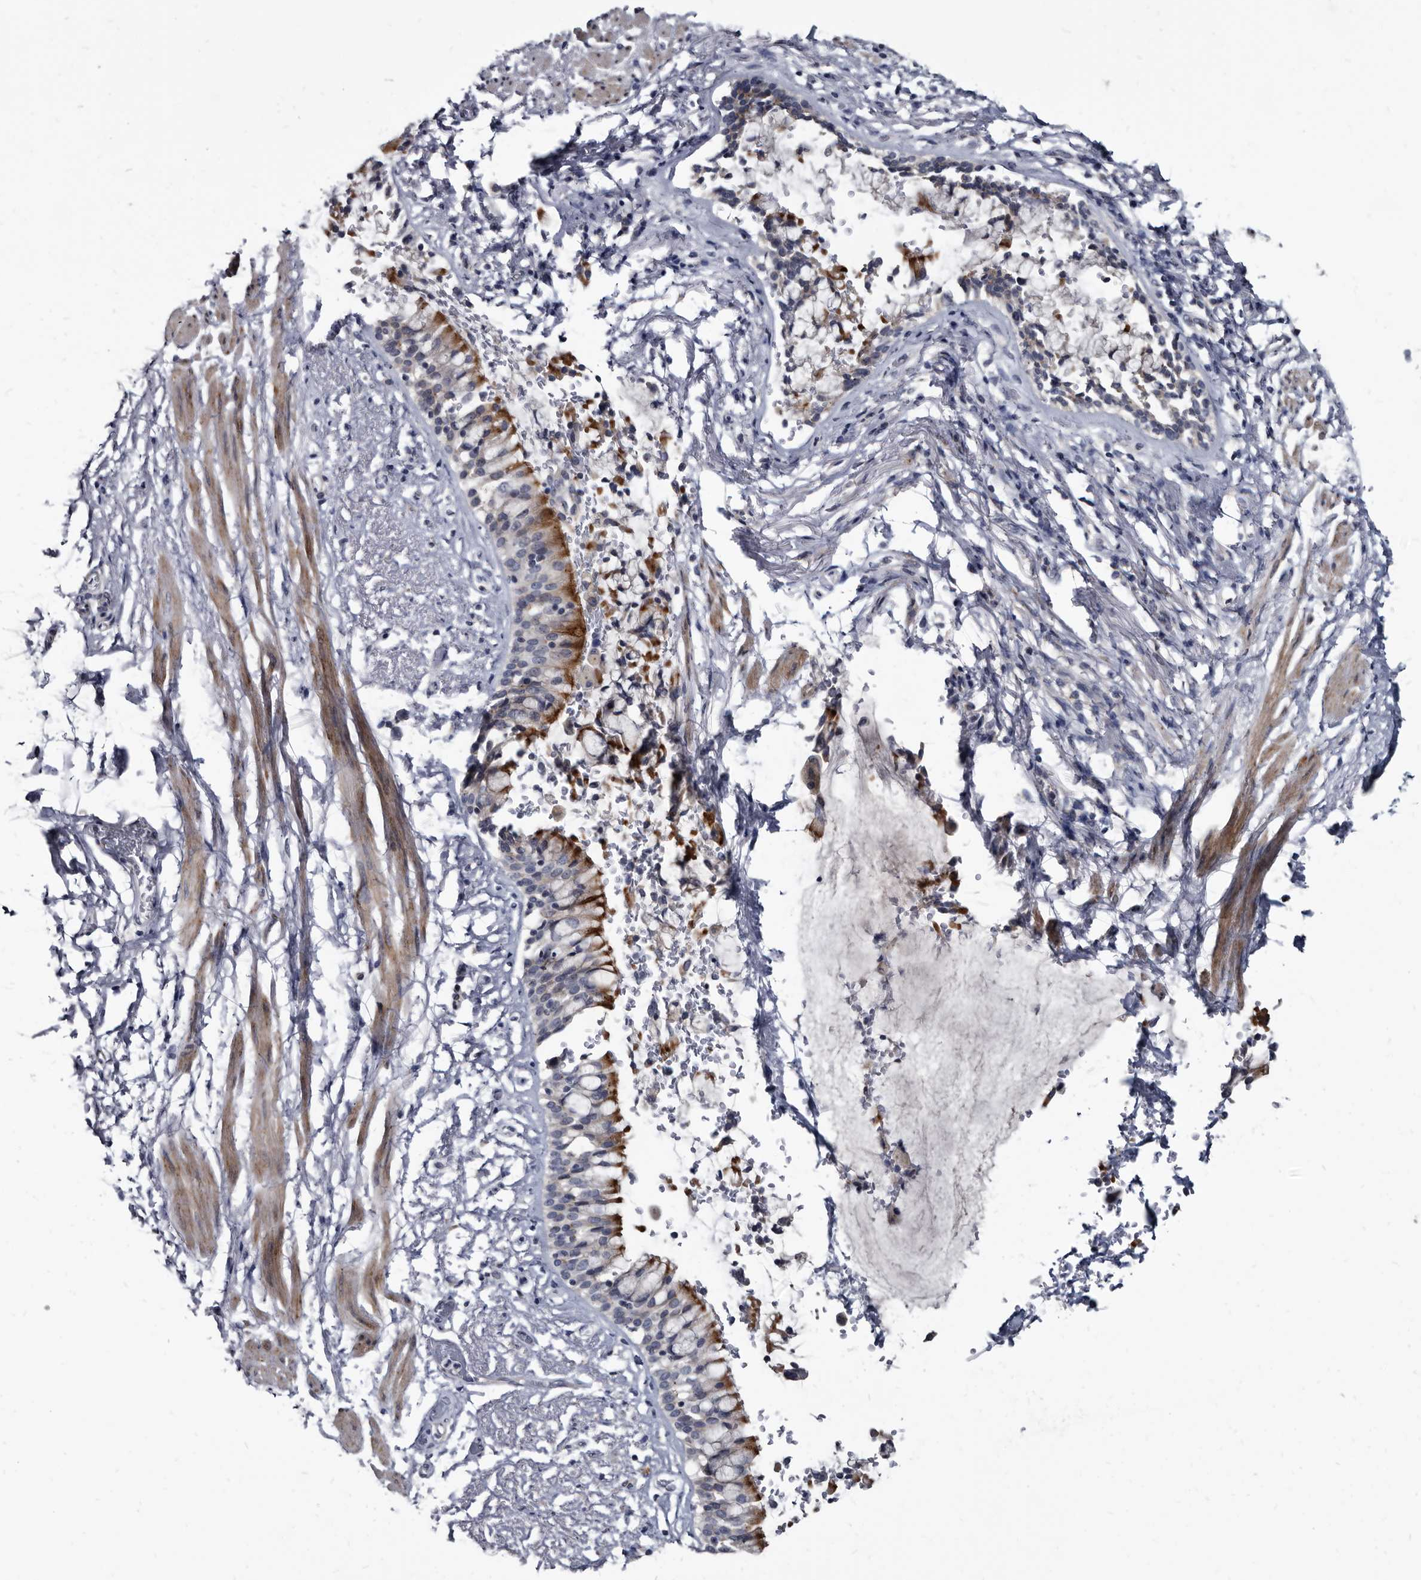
{"staining": {"intensity": "moderate", "quantity": "25%-75%", "location": "cytoplasmic/membranous"}, "tissue": "bronchus", "cell_type": "Respiratory epithelial cells", "image_type": "normal", "snomed": [{"axis": "morphology", "description": "Normal tissue, NOS"}, {"axis": "morphology", "description": "Inflammation, NOS"}, {"axis": "topography", "description": "Cartilage tissue"}, {"axis": "topography", "description": "Bronchus"}, {"axis": "topography", "description": "Lung"}], "caption": "IHC staining of benign bronchus, which demonstrates medium levels of moderate cytoplasmic/membranous positivity in approximately 25%-75% of respiratory epithelial cells indicating moderate cytoplasmic/membranous protein positivity. The staining was performed using DAB (3,3'-diaminobenzidine) (brown) for protein detection and nuclei were counterstained in hematoxylin (blue).", "gene": "PRSS8", "patient": {"sex": "female", "age": 64}}